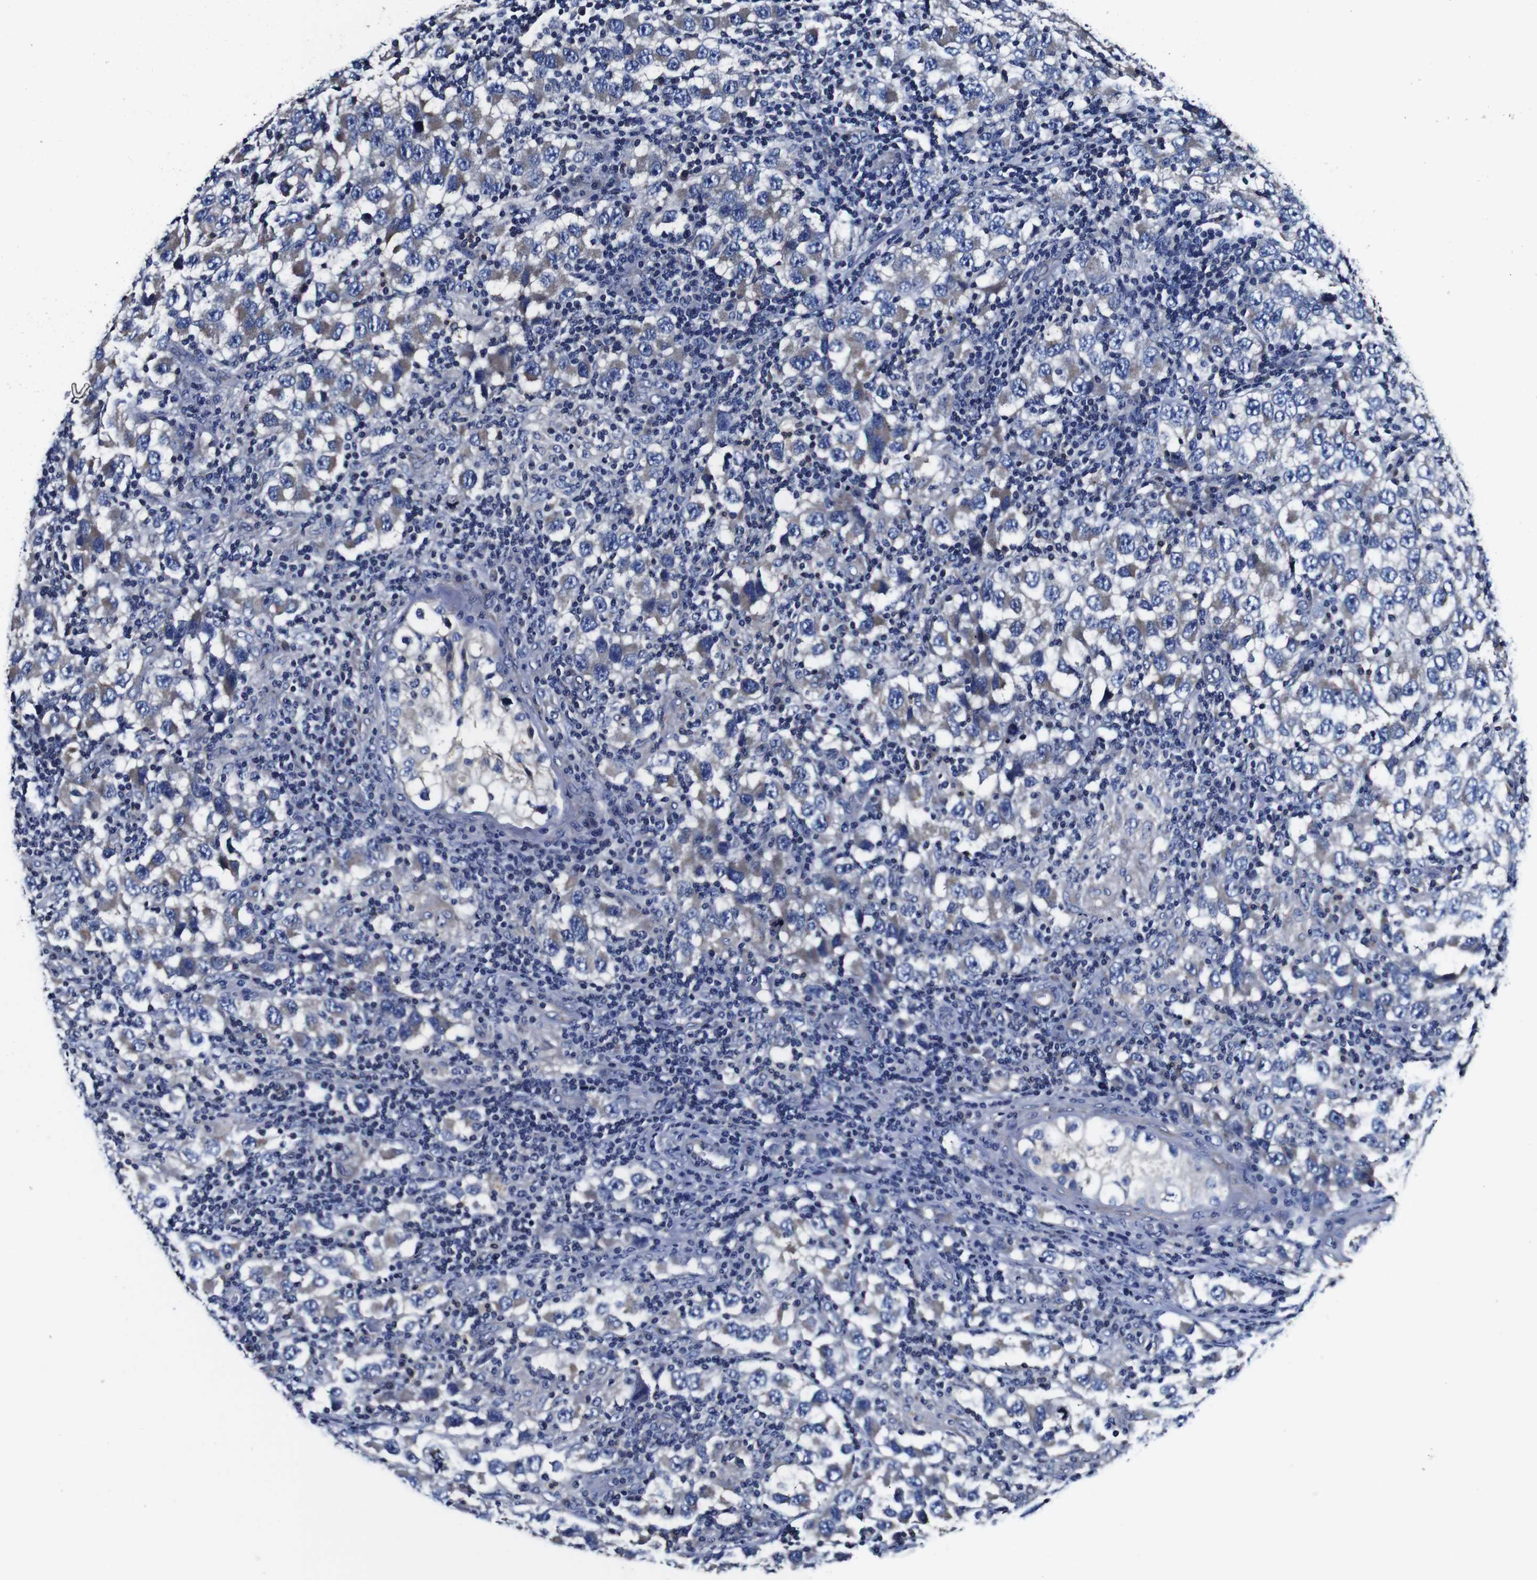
{"staining": {"intensity": "negative", "quantity": "none", "location": "none"}, "tissue": "testis cancer", "cell_type": "Tumor cells", "image_type": "cancer", "snomed": [{"axis": "morphology", "description": "Carcinoma, Embryonal, NOS"}, {"axis": "topography", "description": "Testis"}], "caption": "This is an immunohistochemistry histopathology image of human embryonal carcinoma (testis). There is no staining in tumor cells.", "gene": "PDCD6IP", "patient": {"sex": "male", "age": 21}}